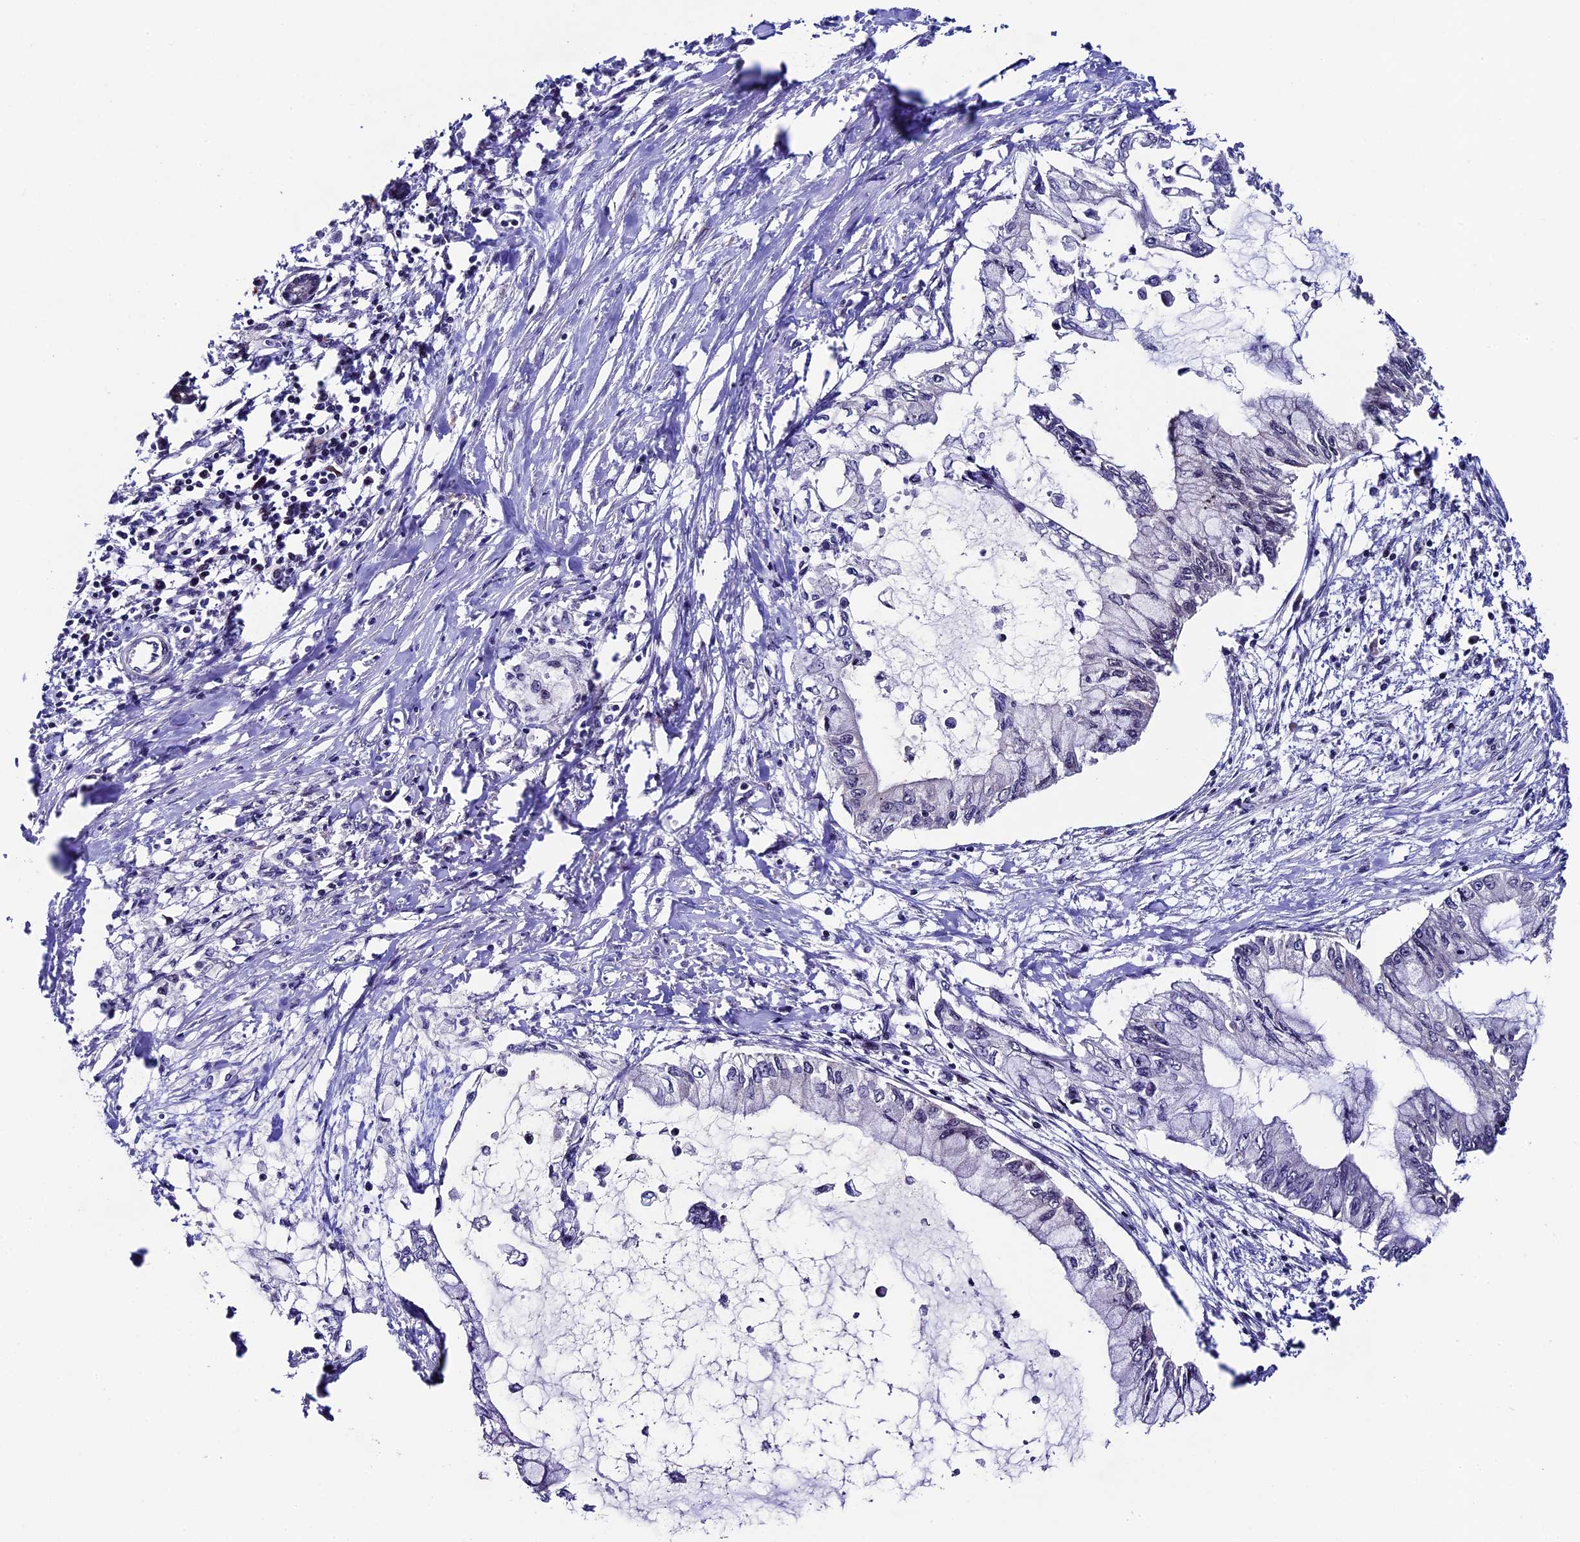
{"staining": {"intensity": "negative", "quantity": "none", "location": "none"}, "tissue": "pancreatic cancer", "cell_type": "Tumor cells", "image_type": "cancer", "snomed": [{"axis": "morphology", "description": "Adenocarcinoma, NOS"}, {"axis": "topography", "description": "Pancreas"}], "caption": "A photomicrograph of pancreatic cancer (adenocarcinoma) stained for a protein reveals no brown staining in tumor cells. (DAB IHC visualized using brightfield microscopy, high magnification).", "gene": "SIPA1L3", "patient": {"sex": "male", "age": 48}}